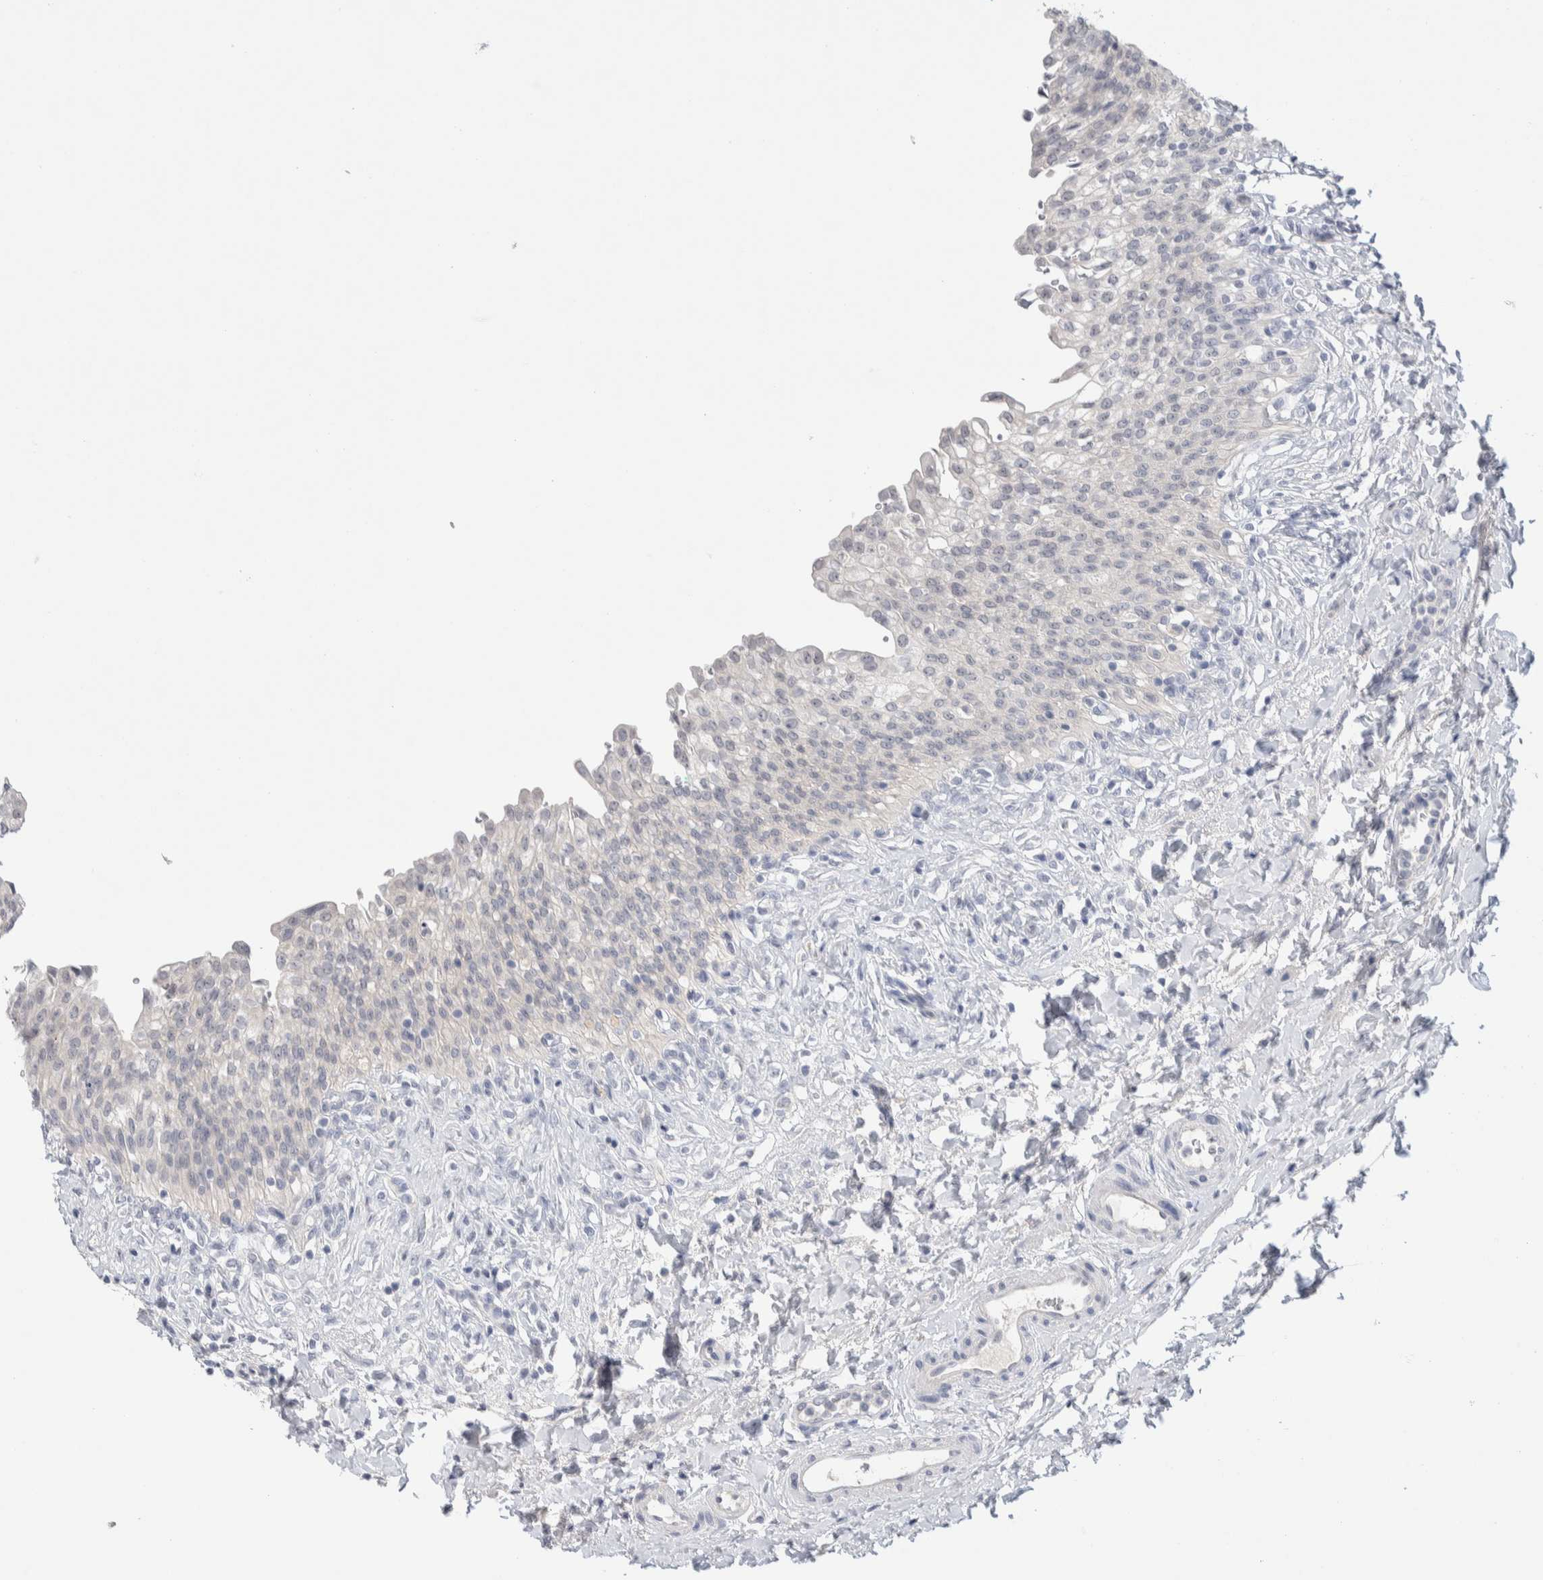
{"staining": {"intensity": "negative", "quantity": "none", "location": "none"}, "tissue": "urinary bladder", "cell_type": "Urothelial cells", "image_type": "normal", "snomed": [{"axis": "morphology", "description": "Urothelial carcinoma, High grade"}, {"axis": "topography", "description": "Urinary bladder"}], "caption": "Urothelial cells show no significant positivity in normal urinary bladder. The staining was performed using DAB to visualize the protein expression in brown, while the nuclei were stained in blue with hematoxylin (Magnification: 20x).", "gene": "DNAJB6", "patient": {"sex": "male", "age": 46}}